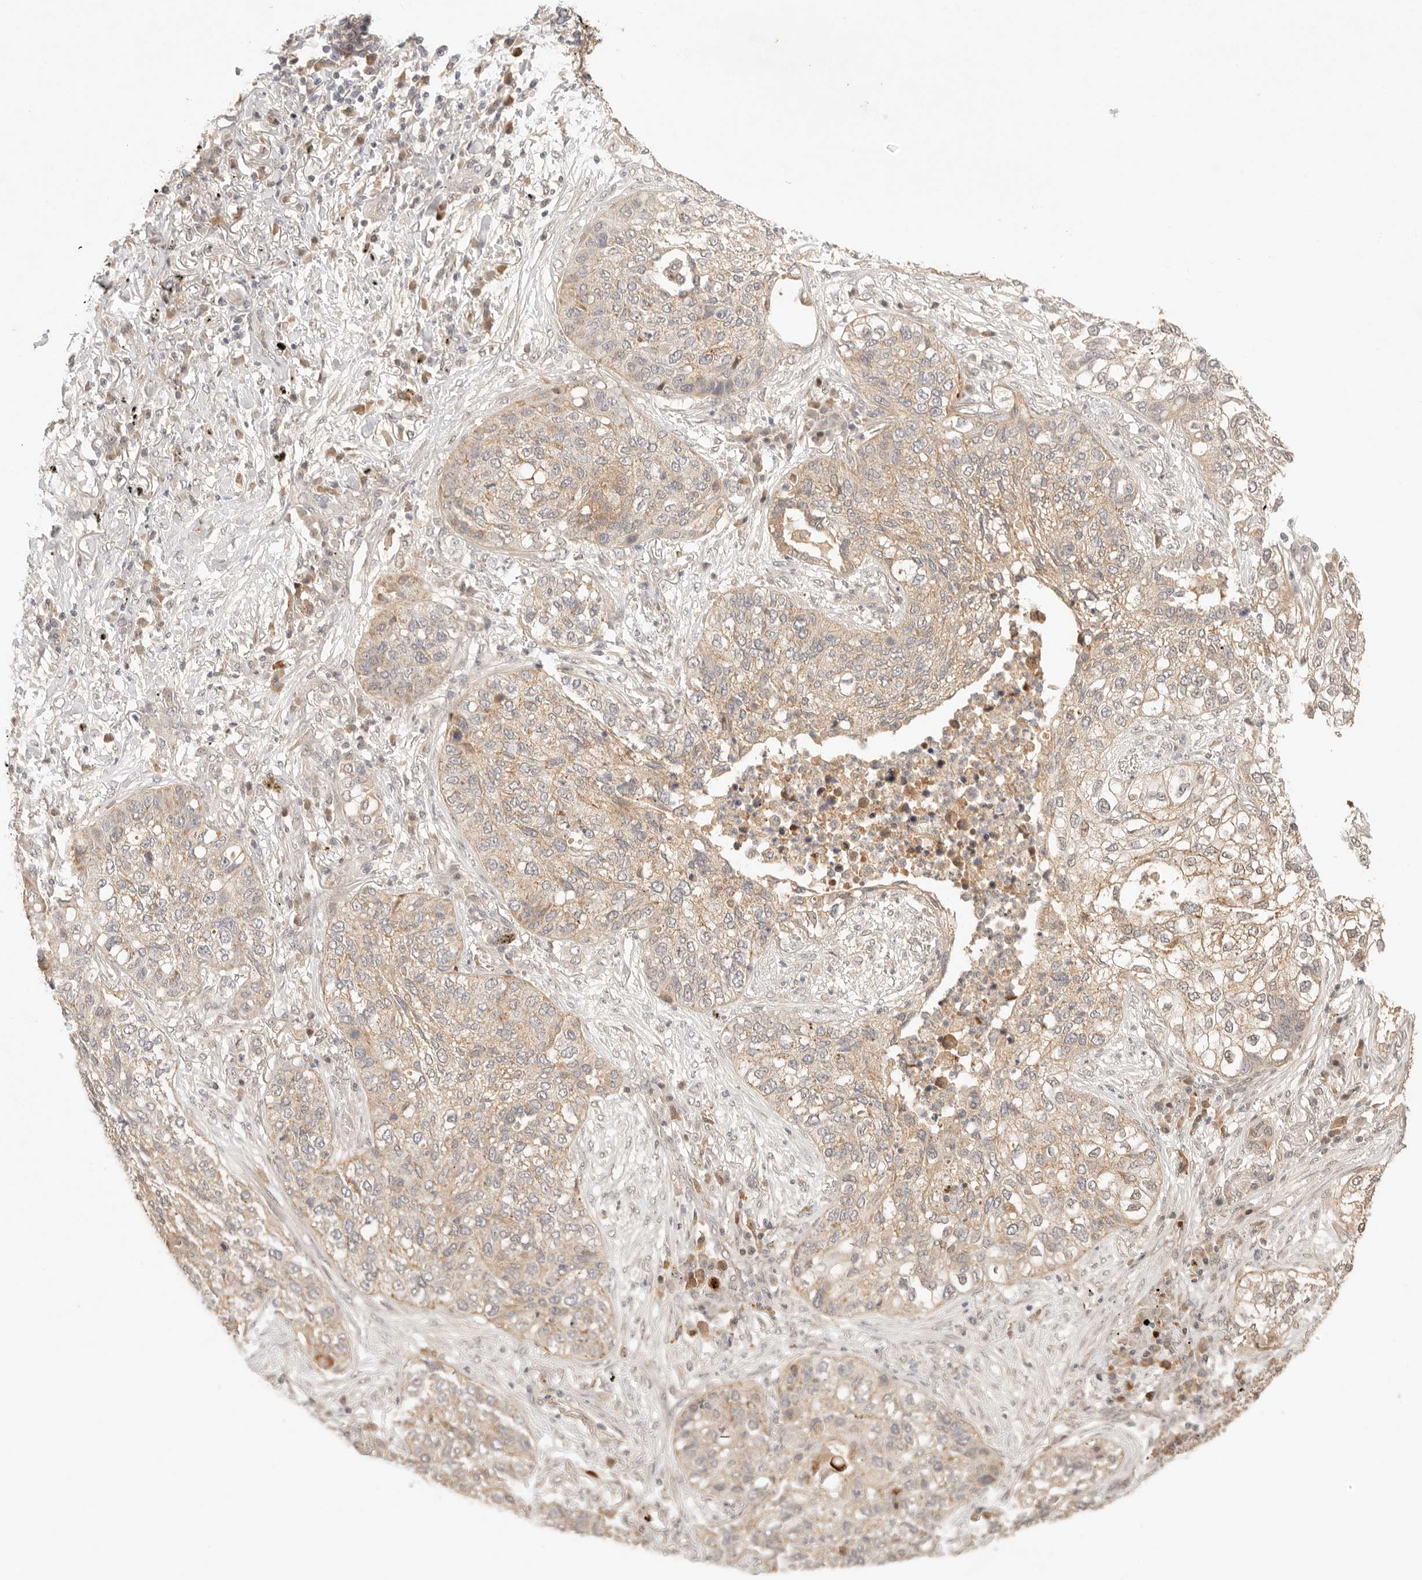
{"staining": {"intensity": "weak", "quantity": ">75%", "location": "cytoplasmic/membranous"}, "tissue": "lung cancer", "cell_type": "Tumor cells", "image_type": "cancer", "snomed": [{"axis": "morphology", "description": "Squamous cell carcinoma, NOS"}, {"axis": "topography", "description": "Lung"}], "caption": "Squamous cell carcinoma (lung) tissue demonstrates weak cytoplasmic/membranous staining in approximately >75% of tumor cells, visualized by immunohistochemistry. The protein is shown in brown color, while the nuclei are stained blue.", "gene": "PHLDA3", "patient": {"sex": "female", "age": 63}}